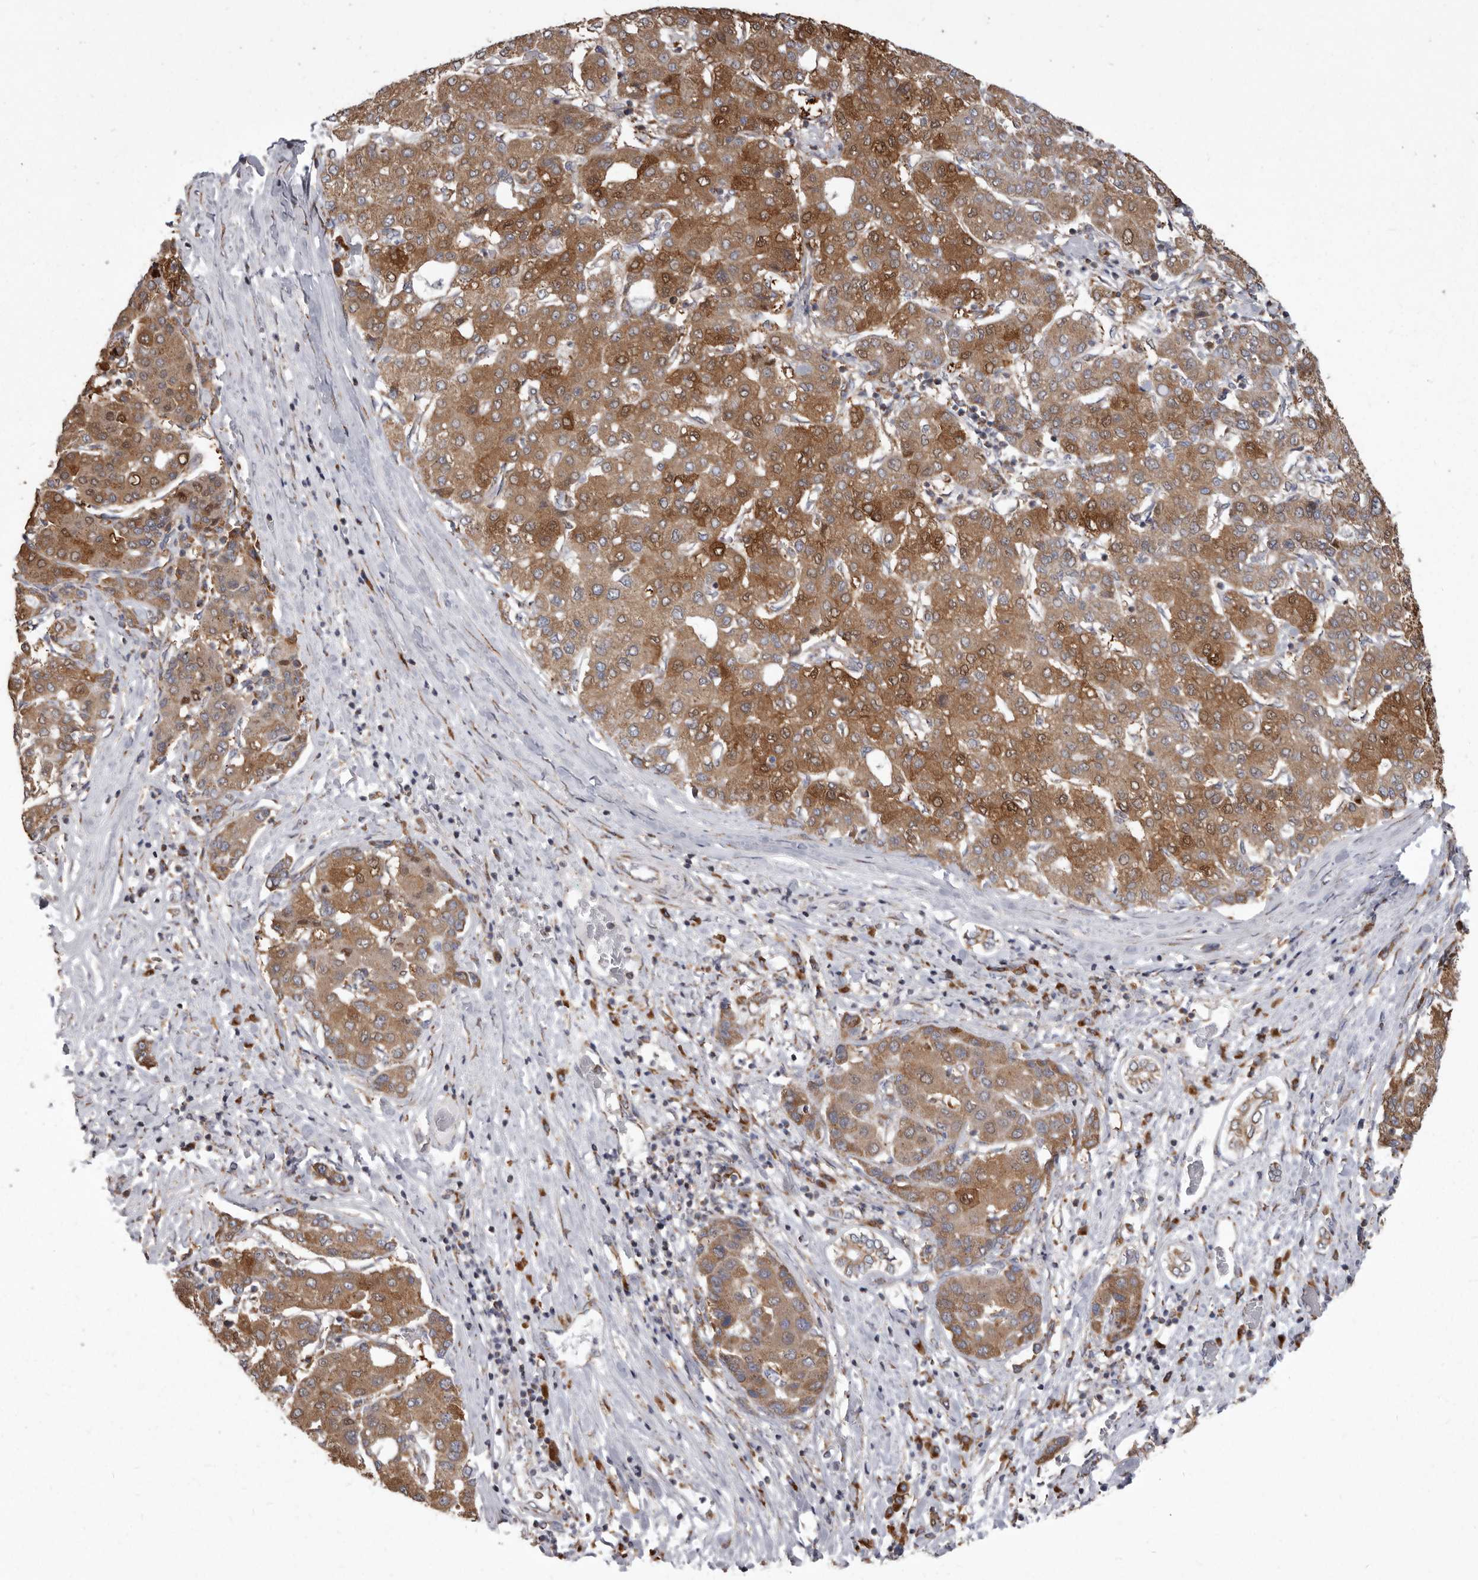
{"staining": {"intensity": "strong", "quantity": ">75%", "location": "cytoplasmic/membranous"}, "tissue": "liver cancer", "cell_type": "Tumor cells", "image_type": "cancer", "snomed": [{"axis": "morphology", "description": "Carcinoma, Hepatocellular, NOS"}, {"axis": "topography", "description": "Liver"}], "caption": "DAB immunohistochemical staining of human hepatocellular carcinoma (liver) exhibits strong cytoplasmic/membranous protein expression in about >75% of tumor cells.", "gene": "CDK5RAP3", "patient": {"sex": "male", "age": 65}}